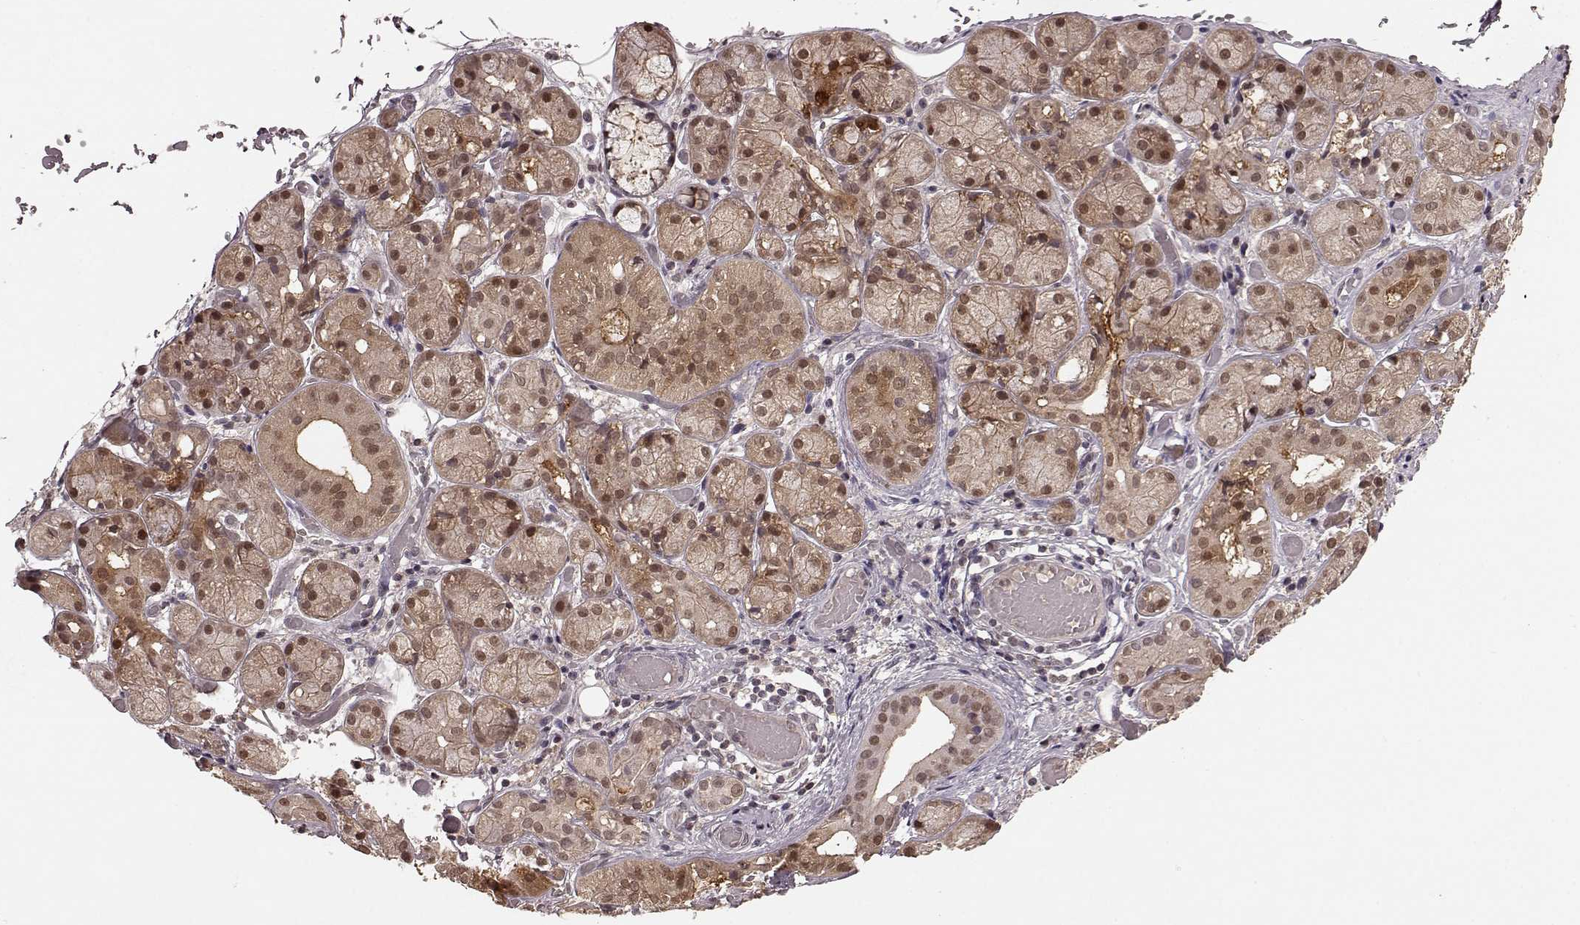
{"staining": {"intensity": "moderate", "quantity": "25%-75%", "location": "cytoplasmic/membranous,nuclear"}, "tissue": "salivary gland", "cell_type": "Glandular cells", "image_type": "normal", "snomed": [{"axis": "morphology", "description": "Normal tissue, NOS"}, {"axis": "topography", "description": "Salivary gland"}, {"axis": "topography", "description": "Peripheral nerve tissue"}], "caption": "This is a photomicrograph of IHC staining of normal salivary gland, which shows moderate expression in the cytoplasmic/membranous,nuclear of glandular cells.", "gene": "GSS", "patient": {"sex": "male", "age": 71}}